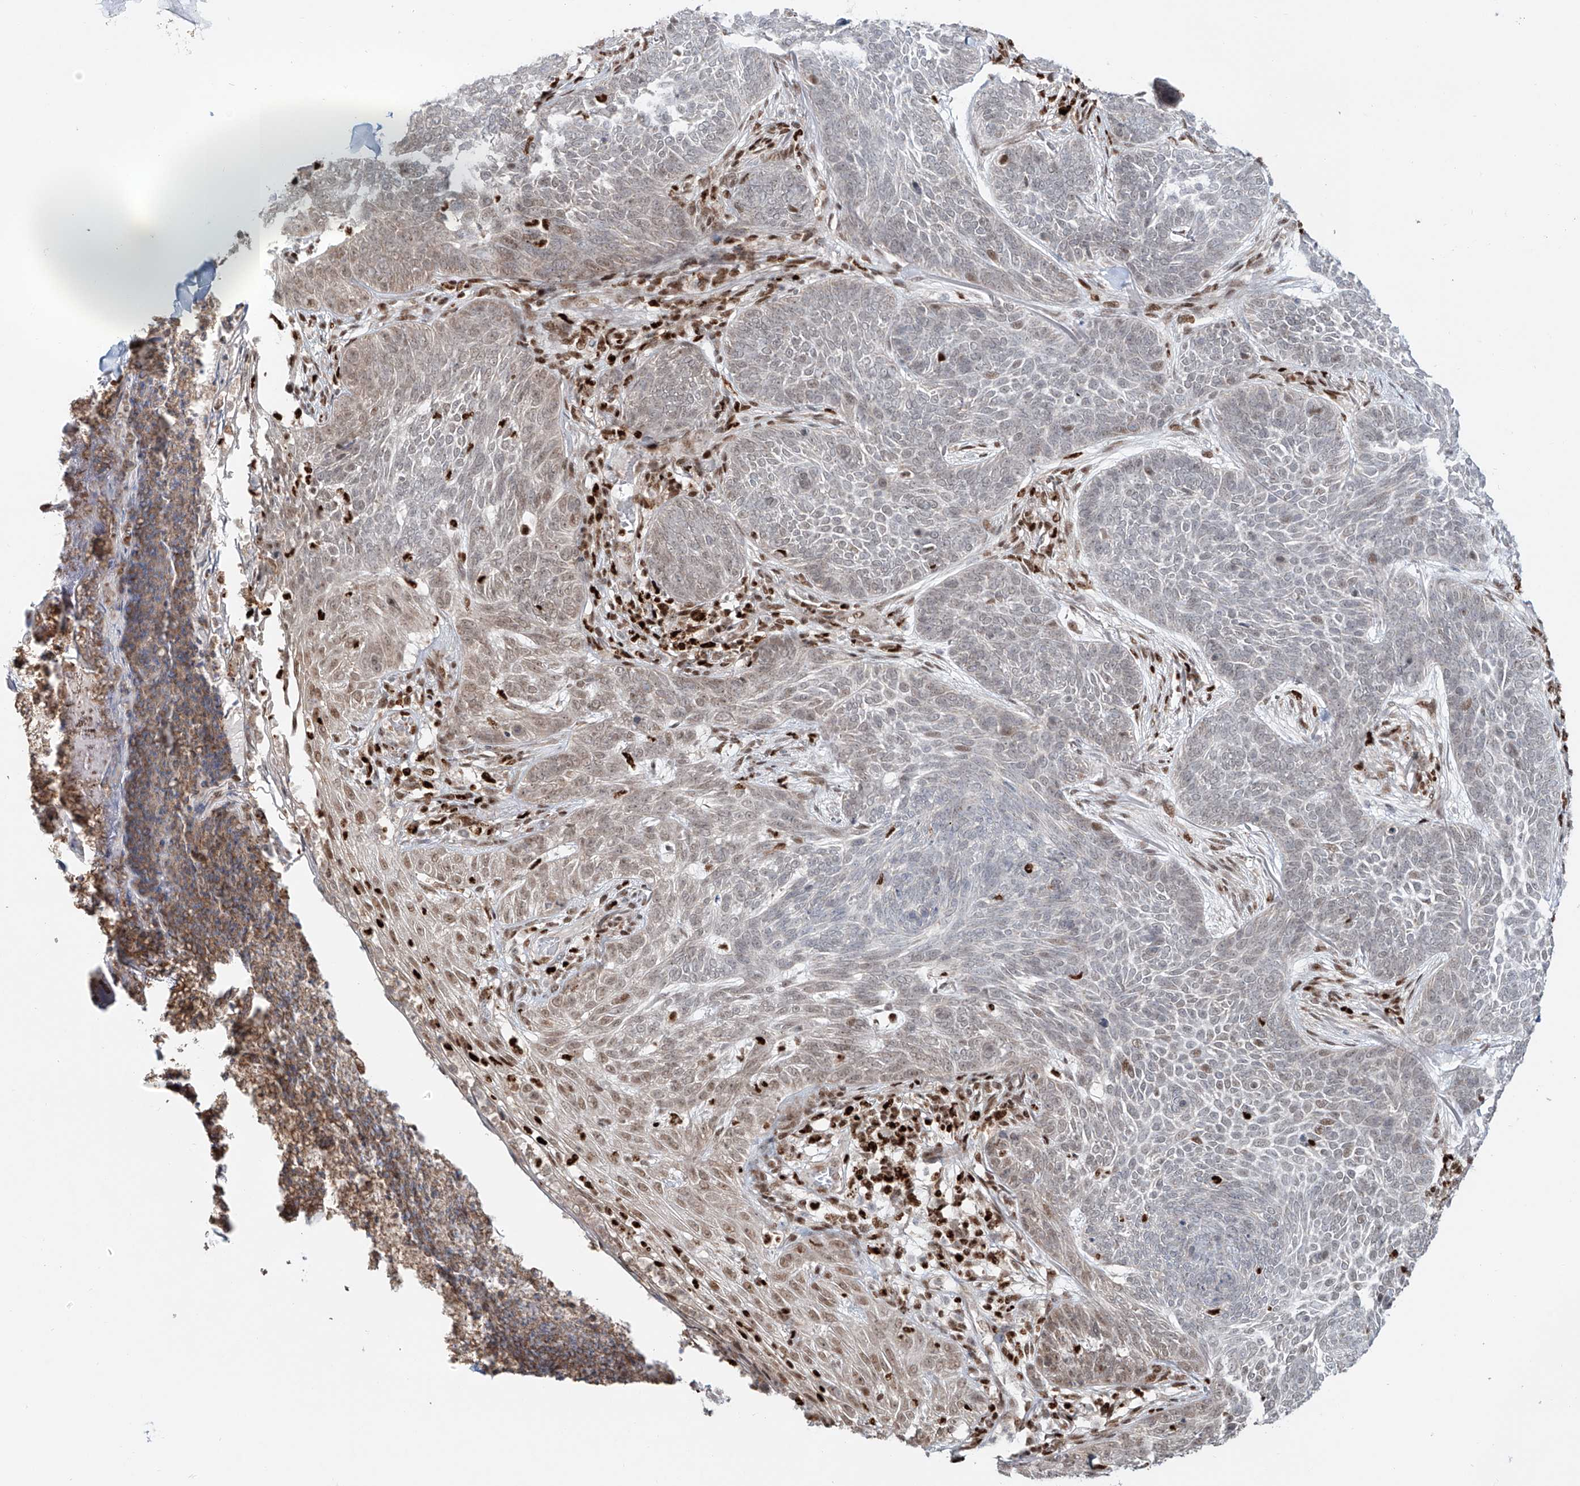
{"staining": {"intensity": "weak", "quantity": "<25%", "location": "nuclear"}, "tissue": "skin cancer", "cell_type": "Tumor cells", "image_type": "cancer", "snomed": [{"axis": "morphology", "description": "Basal cell carcinoma"}, {"axis": "topography", "description": "Skin"}], "caption": "This image is of skin cancer stained with immunohistochemistry to label a protein in brown with the nuclei are counter-stained blue. There is no expression in tumor cells.", "gene": "DZIP1L", "patient": {"sex": "male", "age": 85}}